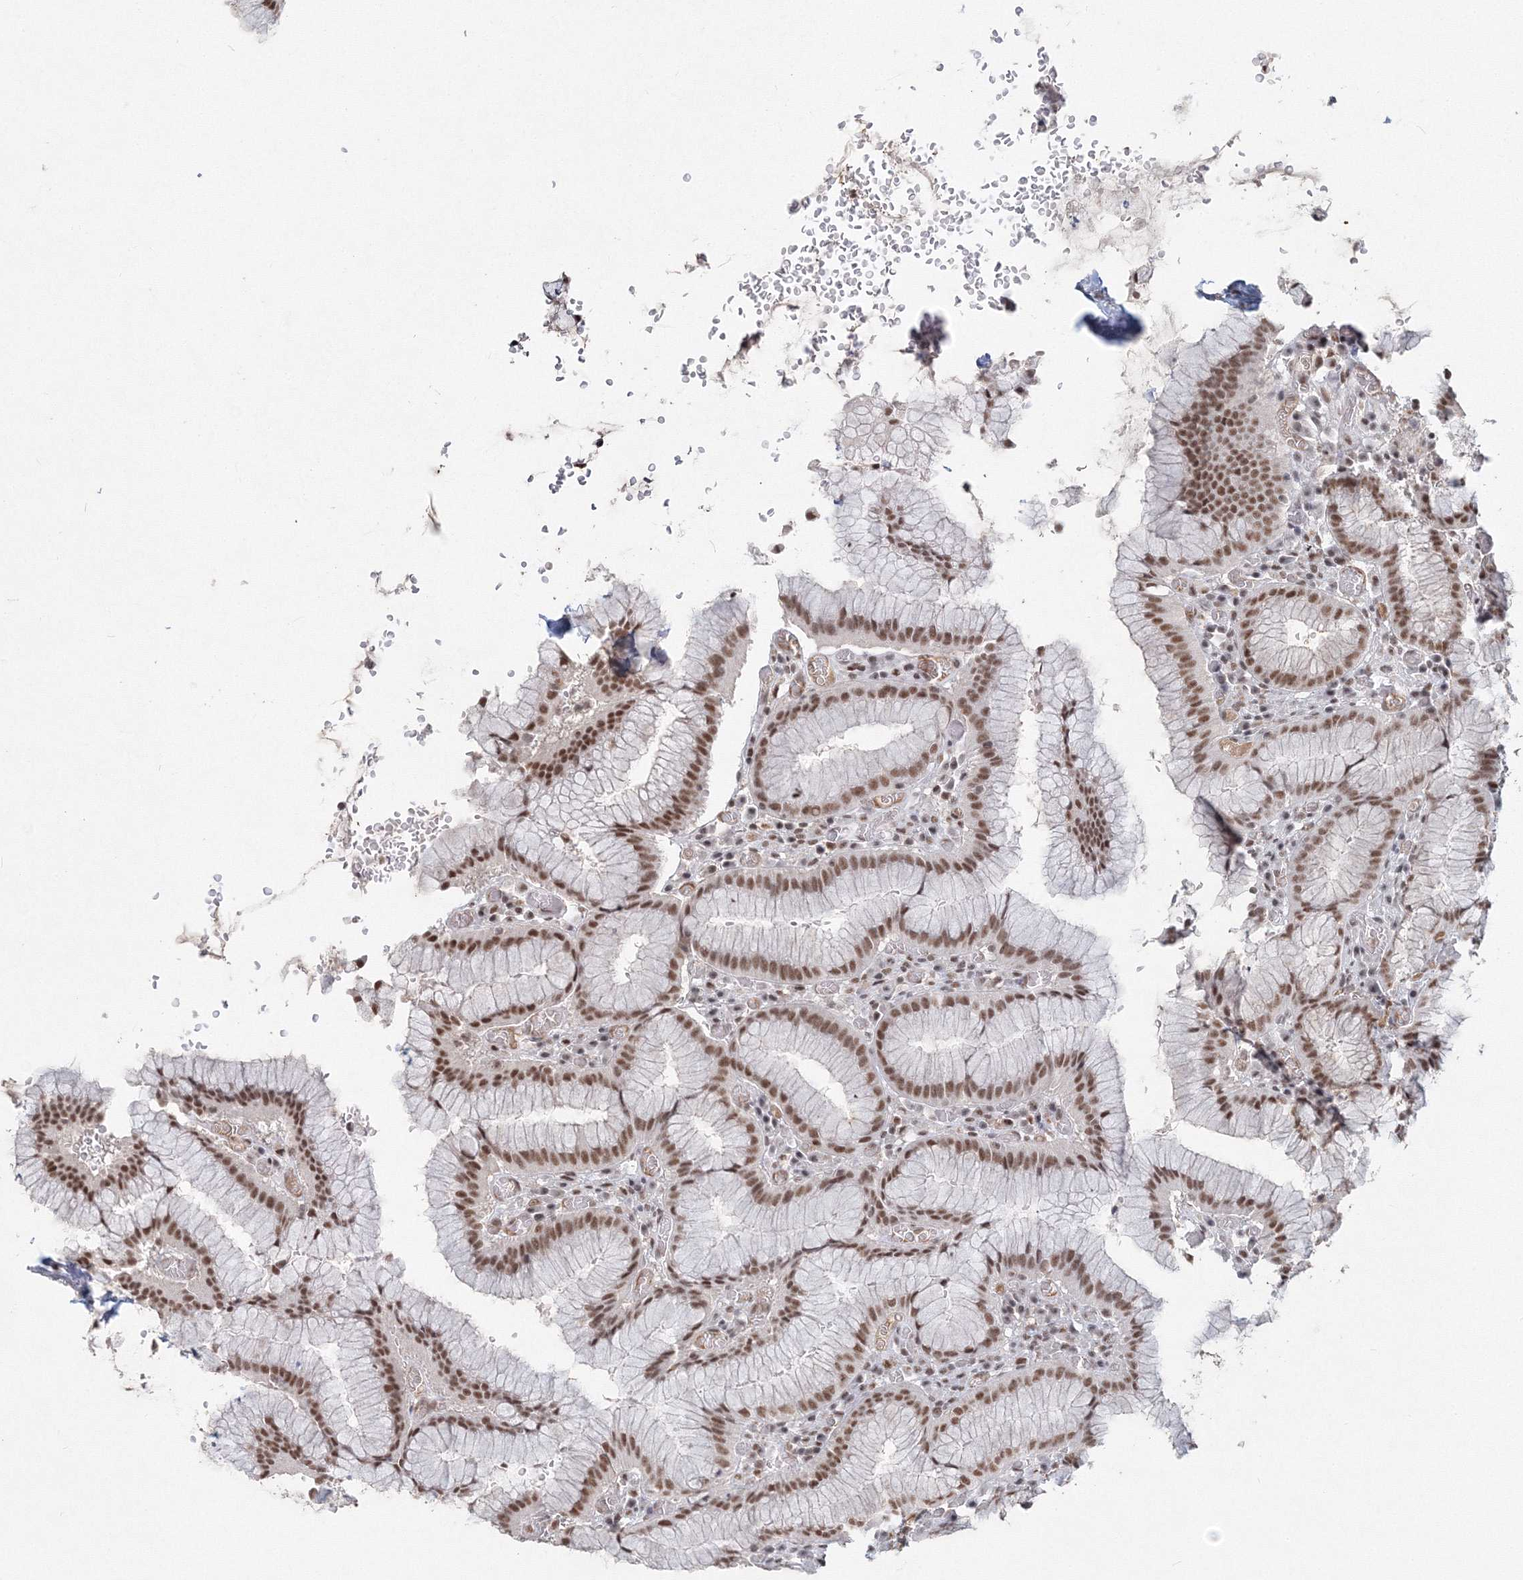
{"staining": {"intensity": "moderate", "quantity": ">75%", "location": "nuclear"}, "tissue": "stomach", "cell_type": "Glandular cells", "image_type": "normal", "snomed": [{"axis": "morphology", "description": "Normal tissue, NOS"}, {"axis": "topography", "description": "Stomach"}], "caption": "DAB immunohistochemical staining of normal stomach displays moderate nuclear protein expression in approximately >75% of glandular cells. (Brightfield microscopy of DAB IHC at high magnification).", "gene": "IWS1", "patient": {"sex": "male", "age": 55}}